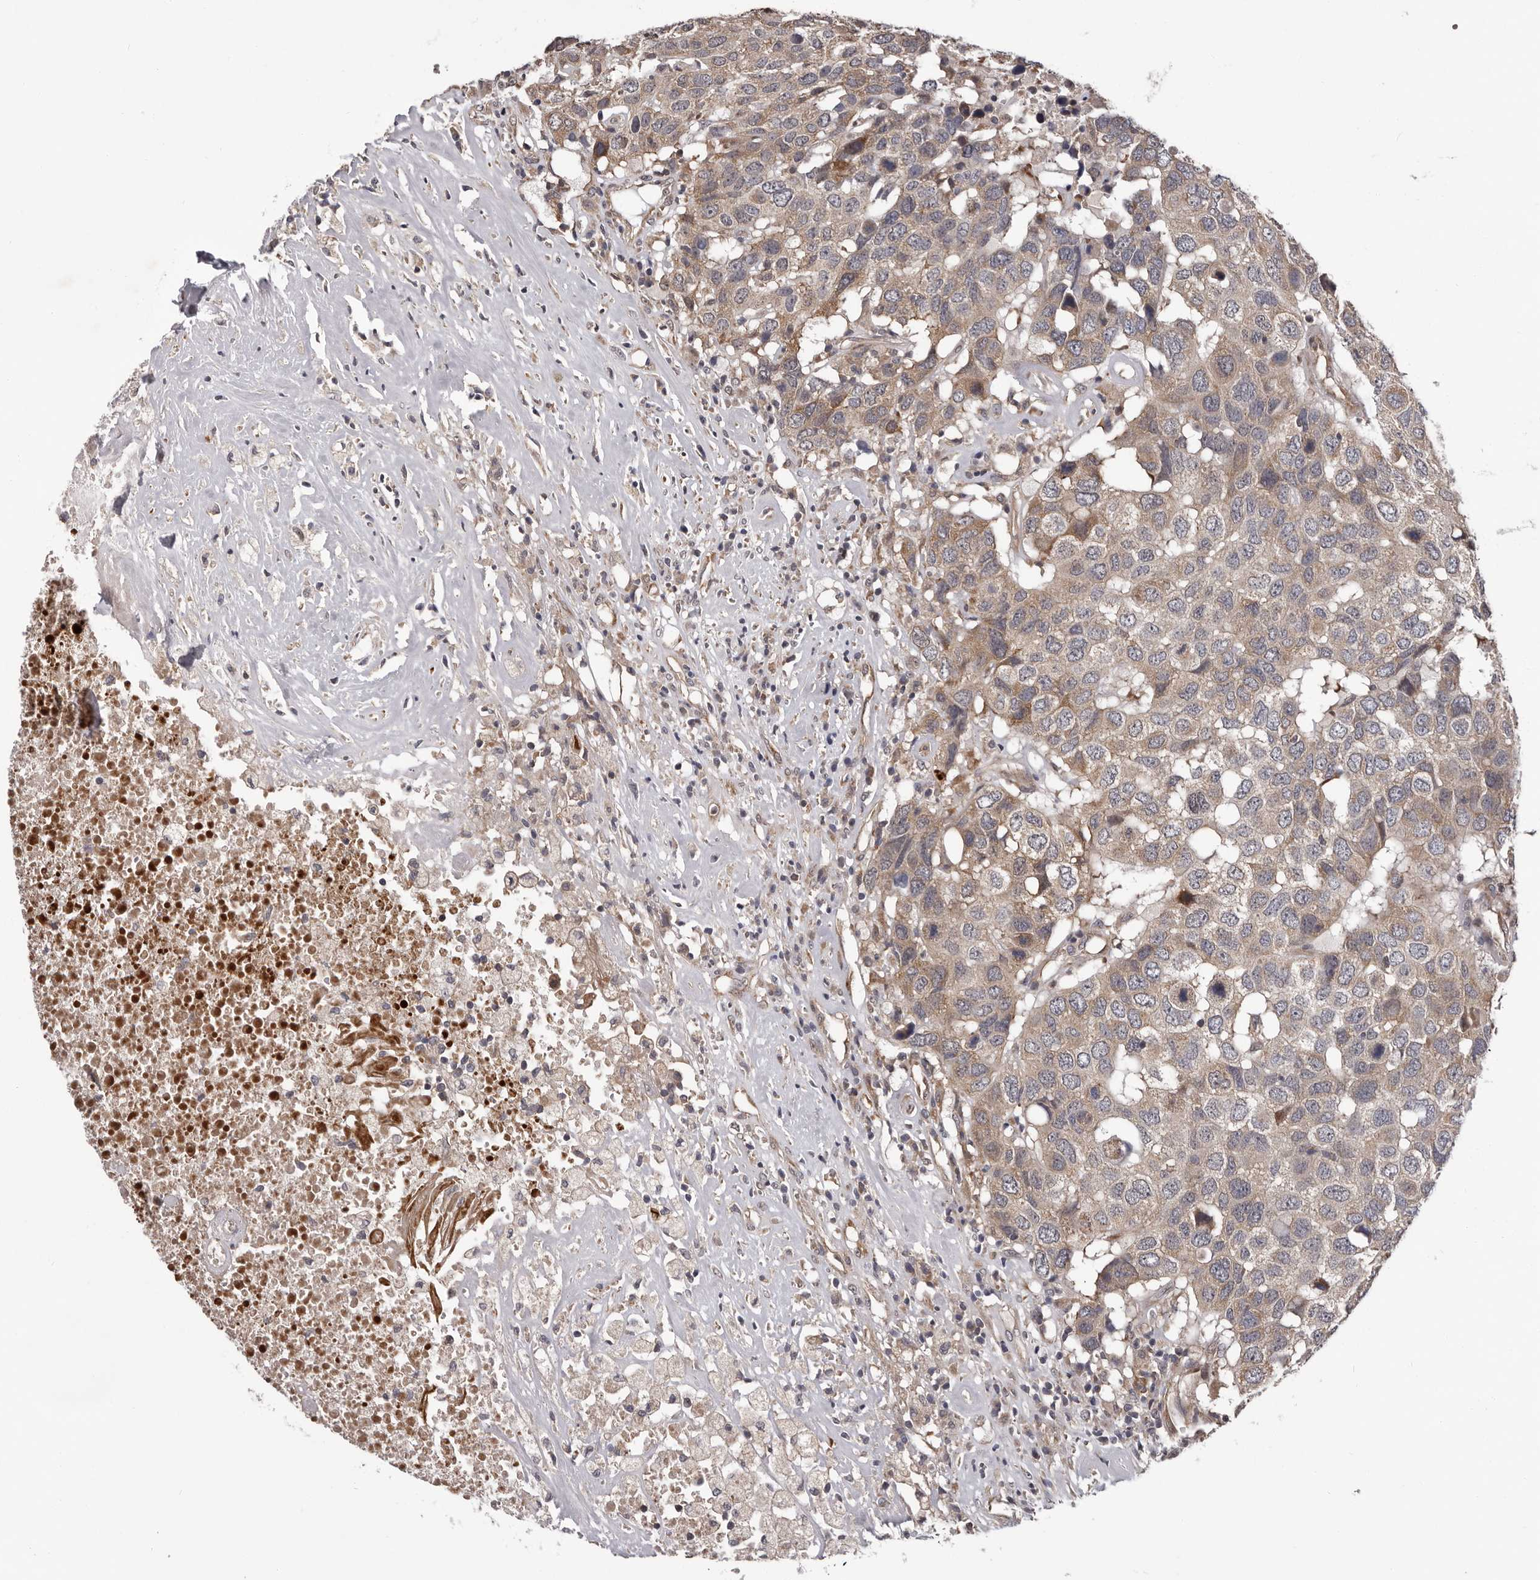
{"staining": {"intensity": "moderate", "quantity": "<25%", "location": "cytoplasmic/membranous"}, "tissue": "head and neck cancer", "cell_type": "Tumor cells", "image_type": "cancer", "snomed": [{"axis": "morphology", "description": "Squamous cell carcinoma, NOS"}, {"axis": "topography", "description": "Head-Neck"}], "caption": "An image of head and neck cancer (squamous cell carcinoma) stained for a protein reveals moderate cytoplasmic/membranous brown staining in tumor cells.", "gene": "VPS37A", "patient": {"sex": "male", "age": 66}}